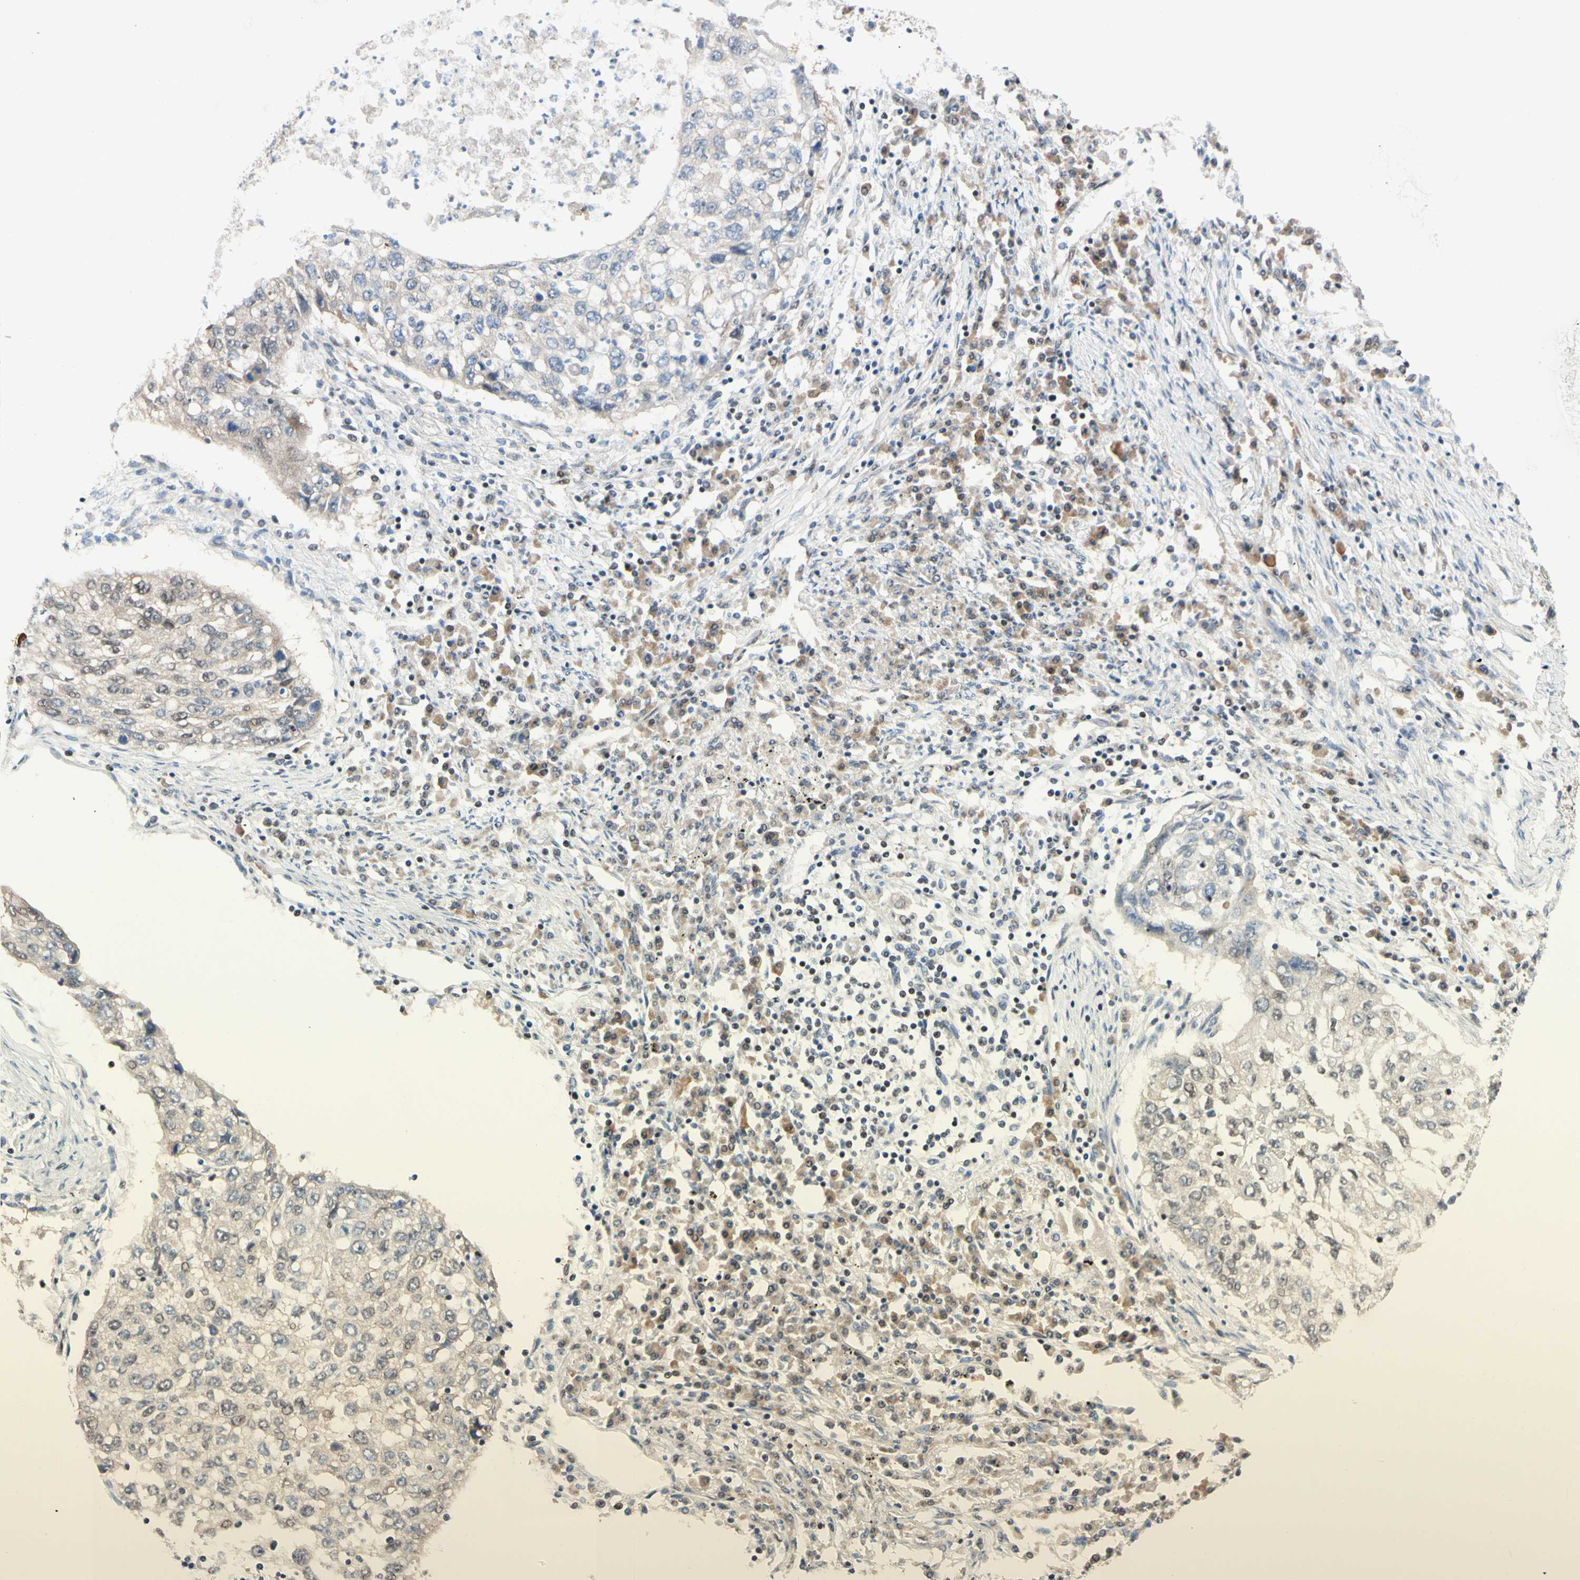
{"staining": {"intensity": "negative", "quantity": "none", "location": "none"}, "tissue": "lung cancer", "cell_type": "Tumor cells", "image_type": "cancer", "snomed": [{"axis": "morphology", "description": "Squamous cell carcinoma, NOS"}, {"axis": "topography", "description": "Lung"}], "caption": "Histopathology image shows no protein expression in tumor cells of squamous cell carcinoma (lung) tissue.", "gene": "TAF4", "patient": {"sex": "female", "age": 63}}